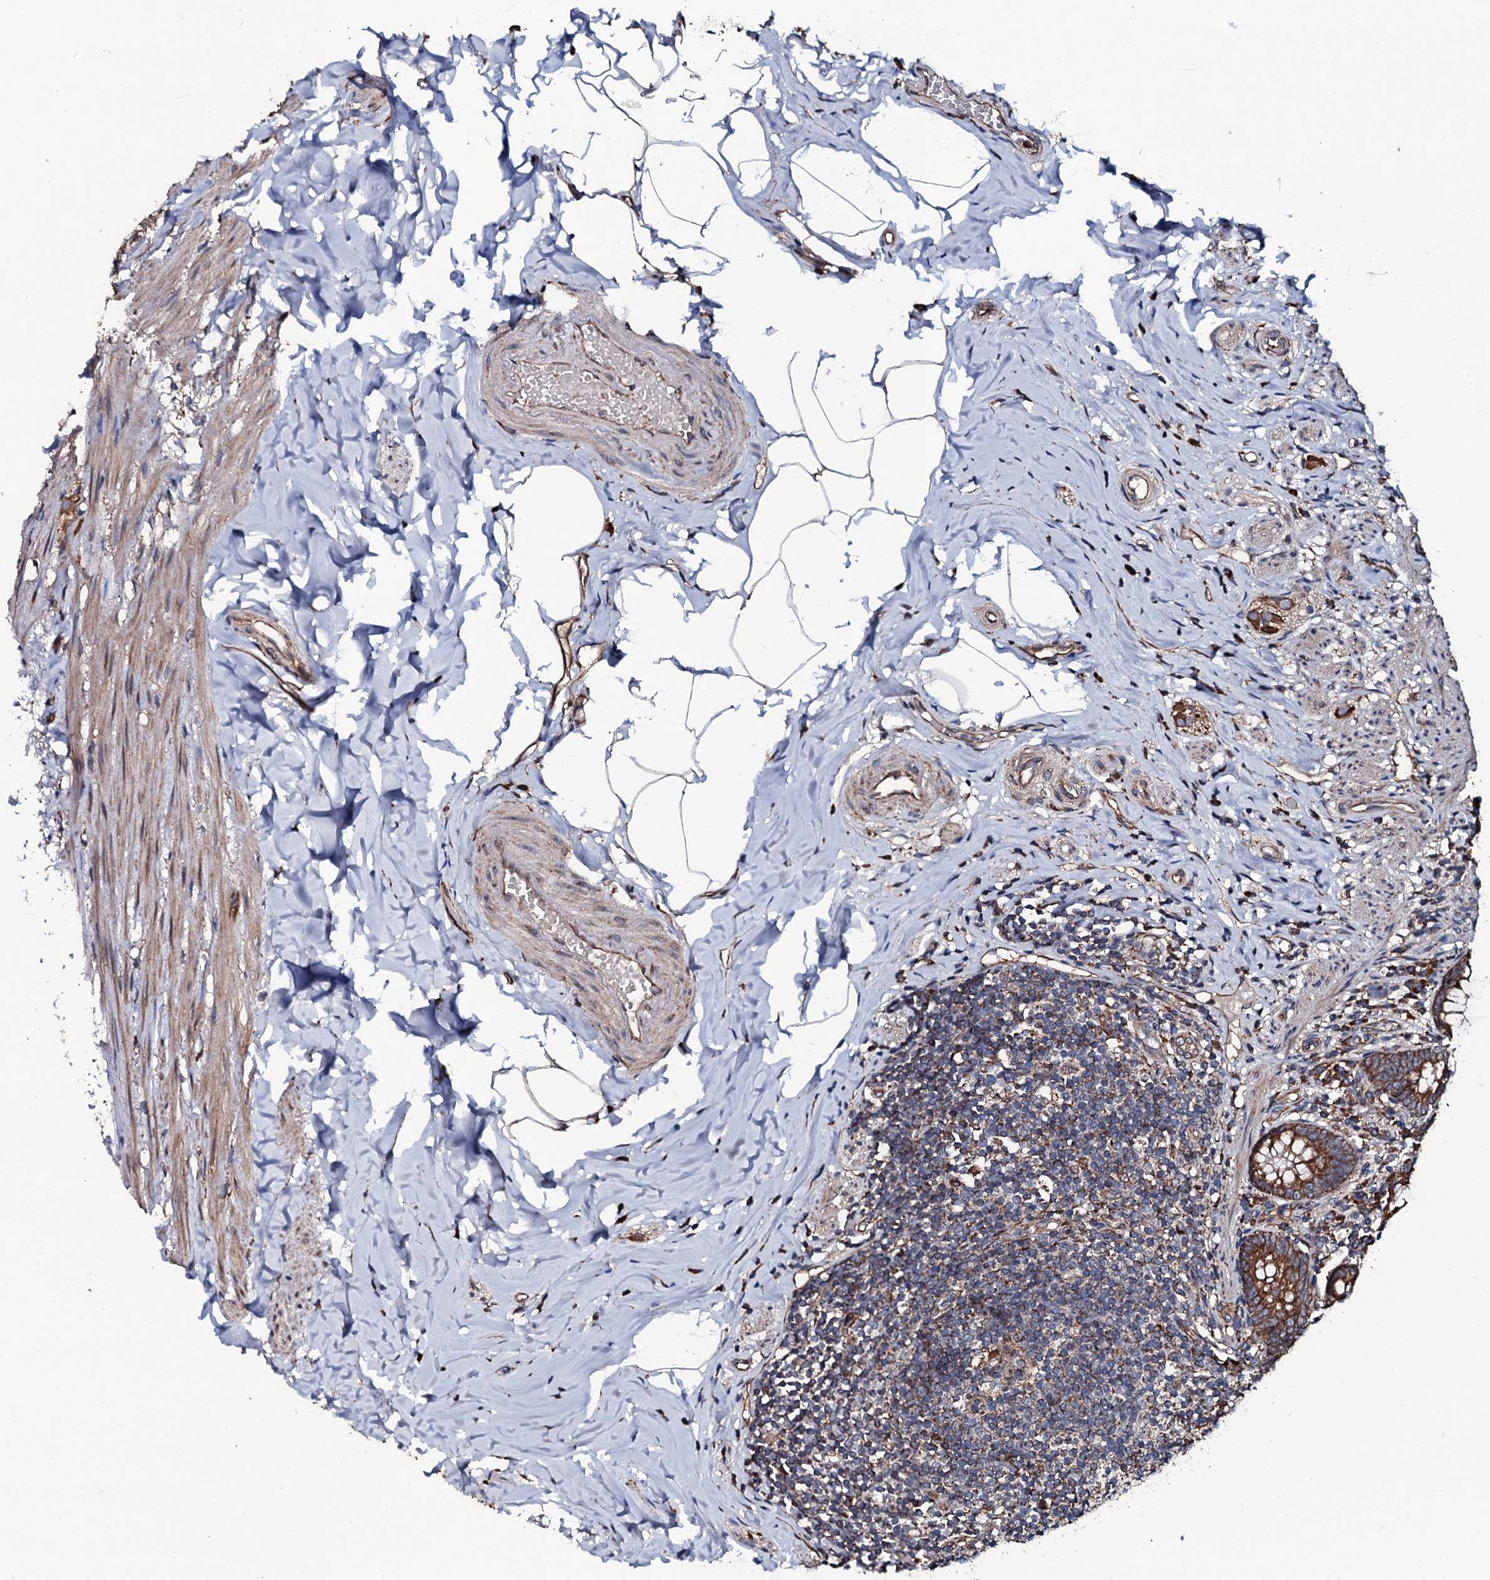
{"staining": {"intensity": "strong", "quantity": ">75%", "location": "cytoplasmic/membranous"}, "tissue": "appendix", "cell_type": "Glandular cells", "image_type": "normal", "snomed": [{"axis": "morphology", "description": "Normal tissue, NOS"}, {"axis": "topography", "description": "Appendix"}], "caption": "High-power microscopy captured an immunohistochemistry micrograph of benign appendix, revealing strong cytoplasmic/membranous staining in approximately >75% of glandular cells.", "gene": "RAB12", "patient": {"sex": "male", "age": 55}}